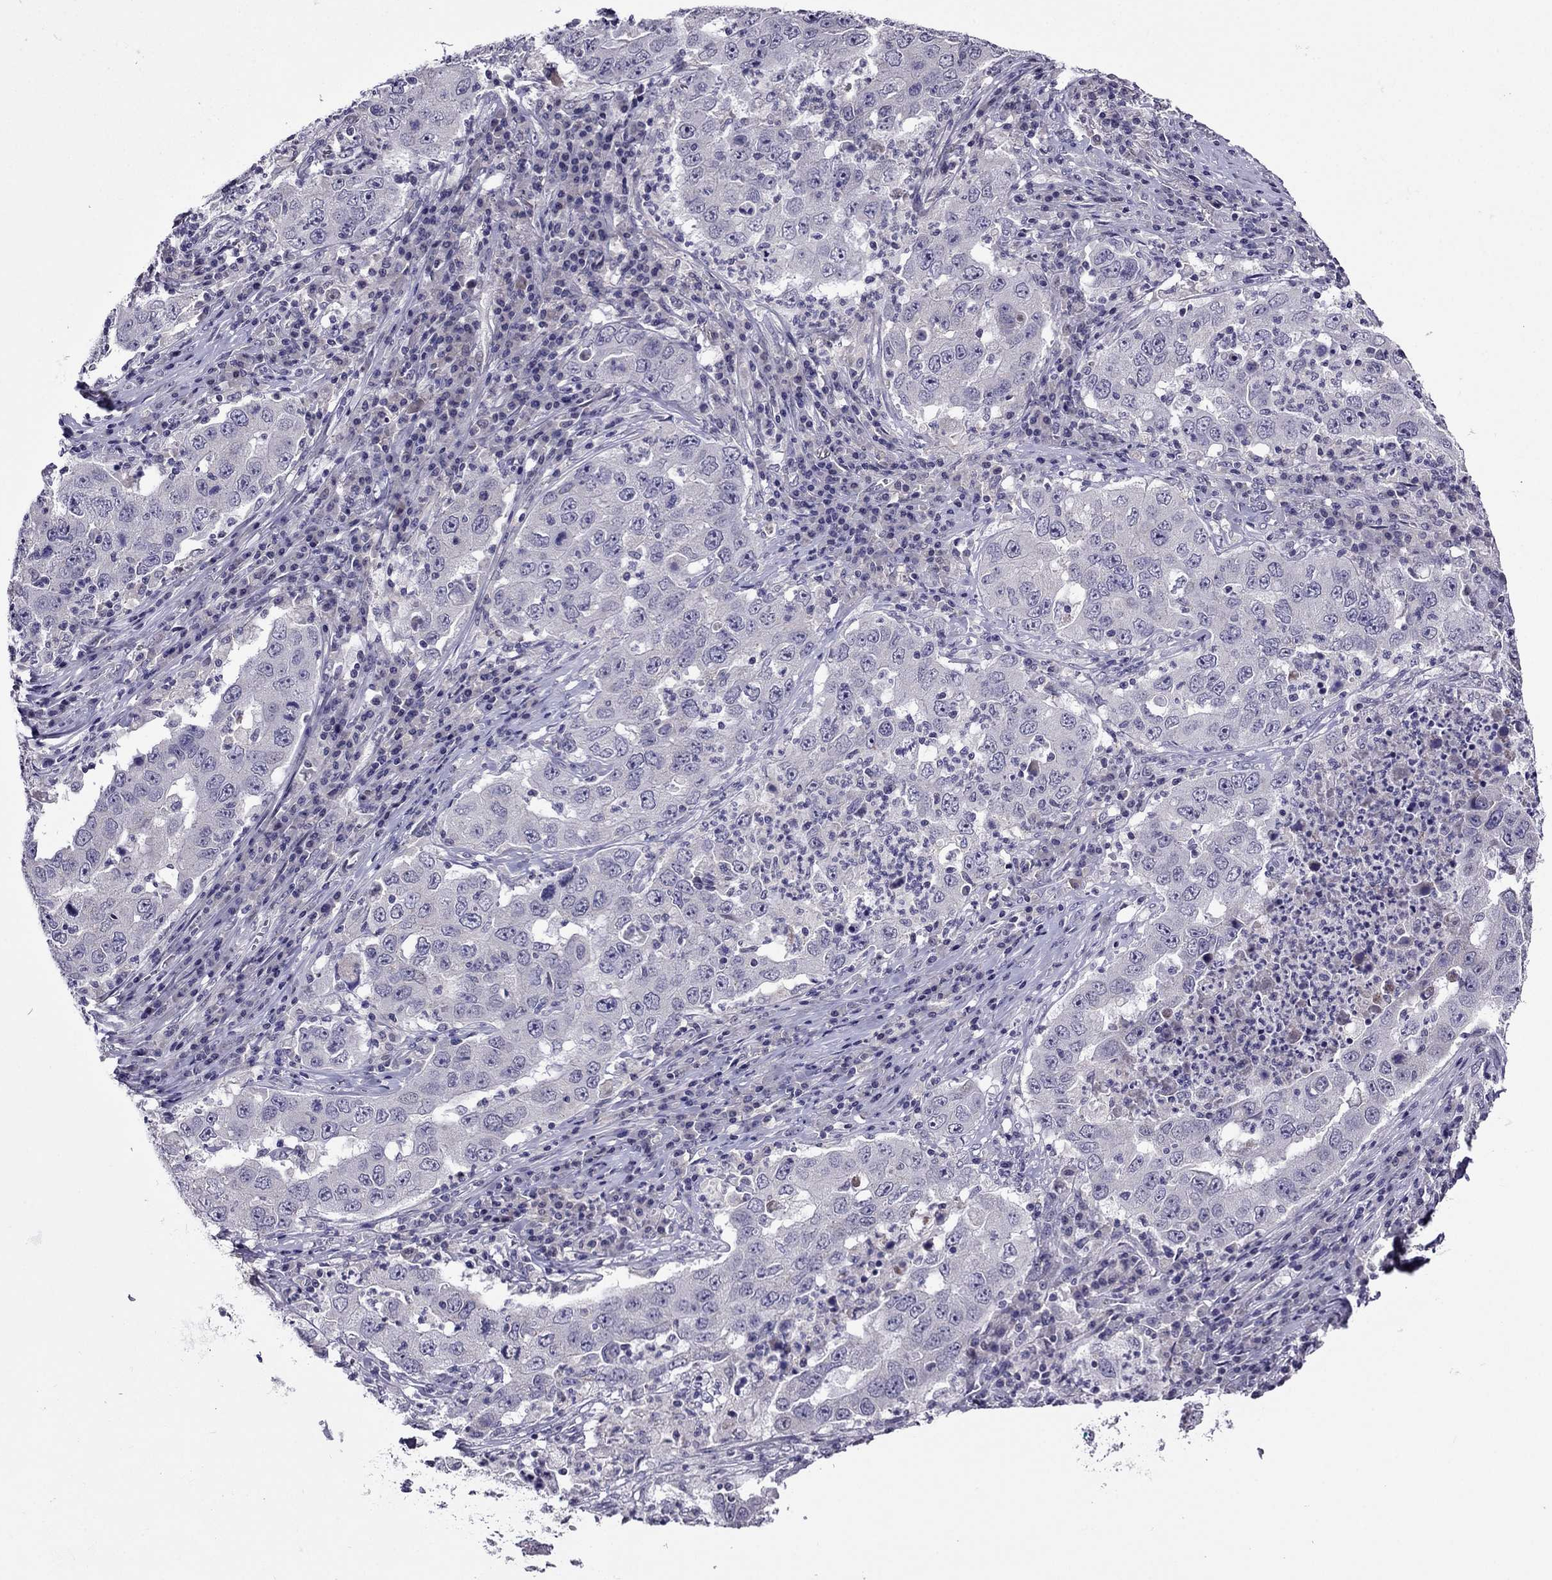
{"staining": {"intensity": "negative", "quantity": "none", "location": "none"}, "tissue": "lung cancer", "cell_type": "Tumor cells", "image_type": "cancer", "snomed": [{"axis": "morphology", "description": "Adenocarcinoma, NOS"}, {"axis": "topography", "description": "Lung"}], "caption": "There is no significant staining in tumor cells of lung cancer (adenocarcinoma). Brightfield microscopy of IHC stained with DAB (brown) and hematoxylin (blue), captured at high magnification.", "gene": "SPTBN4", "patient": {"sex": "male", "age": 73}}